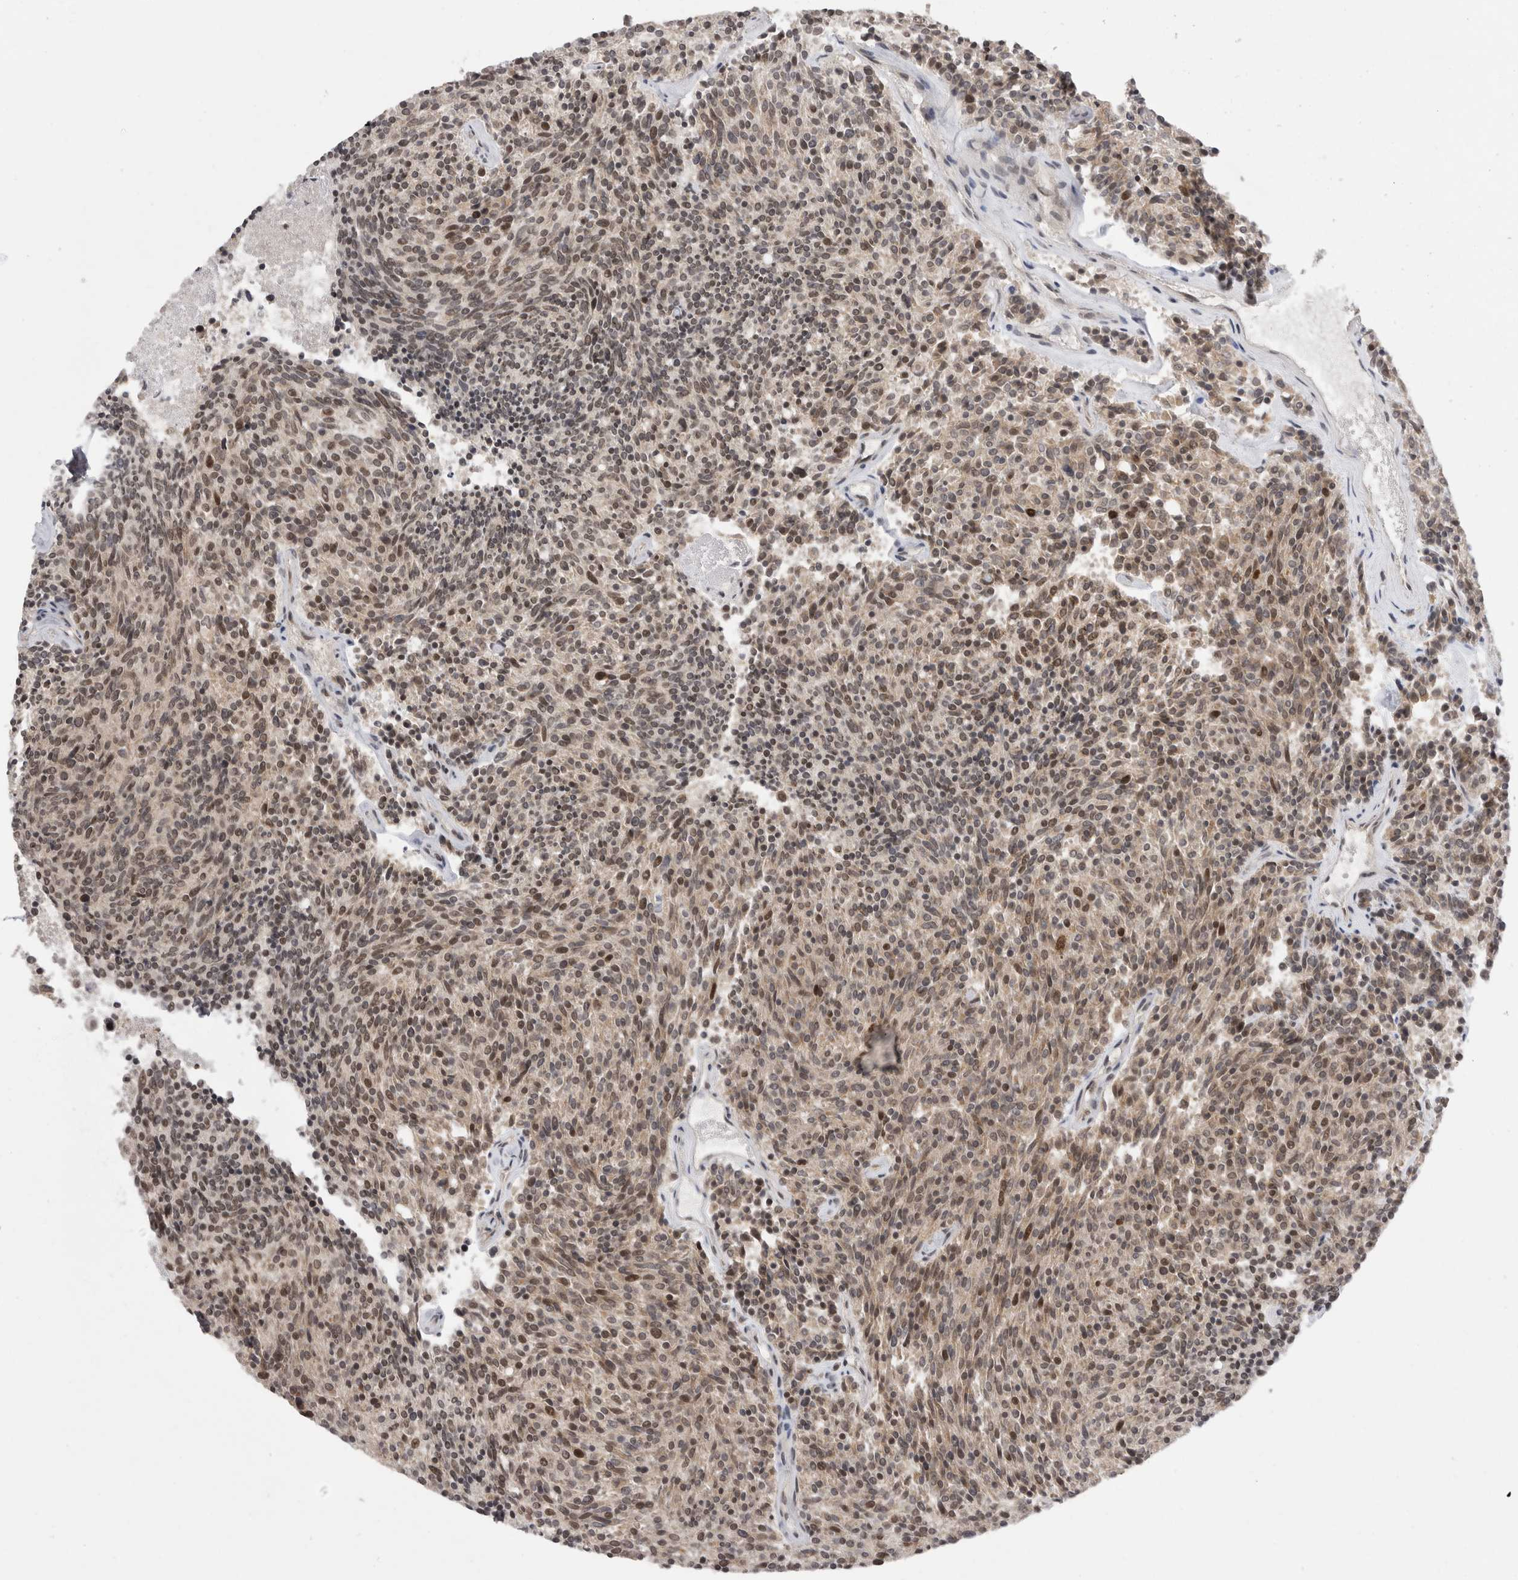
{"staining": {"intensity": "moderate", "quantity": ">75%", "location": "nuclear"}, "tissue": "carcinoid", "cell_type": "Tumor cells", "image_type": "cancer", "snomed": [{"axis": "morphology", "description": "Carcinoid, malignant, NOS"}, {"axis": "topography", "description": "Pancreas"}], "caption": "Immunohistochemistry histopathology image of neoplastic tissue: carcinoid stained using IHC demonstrates medium levels of moderate protein expression localized specifically in the nuclear of tumor cells, appearing as a nuclear brown color.", "gene": "TMEM65", "patient": {"sex": "female", "age": 54}}